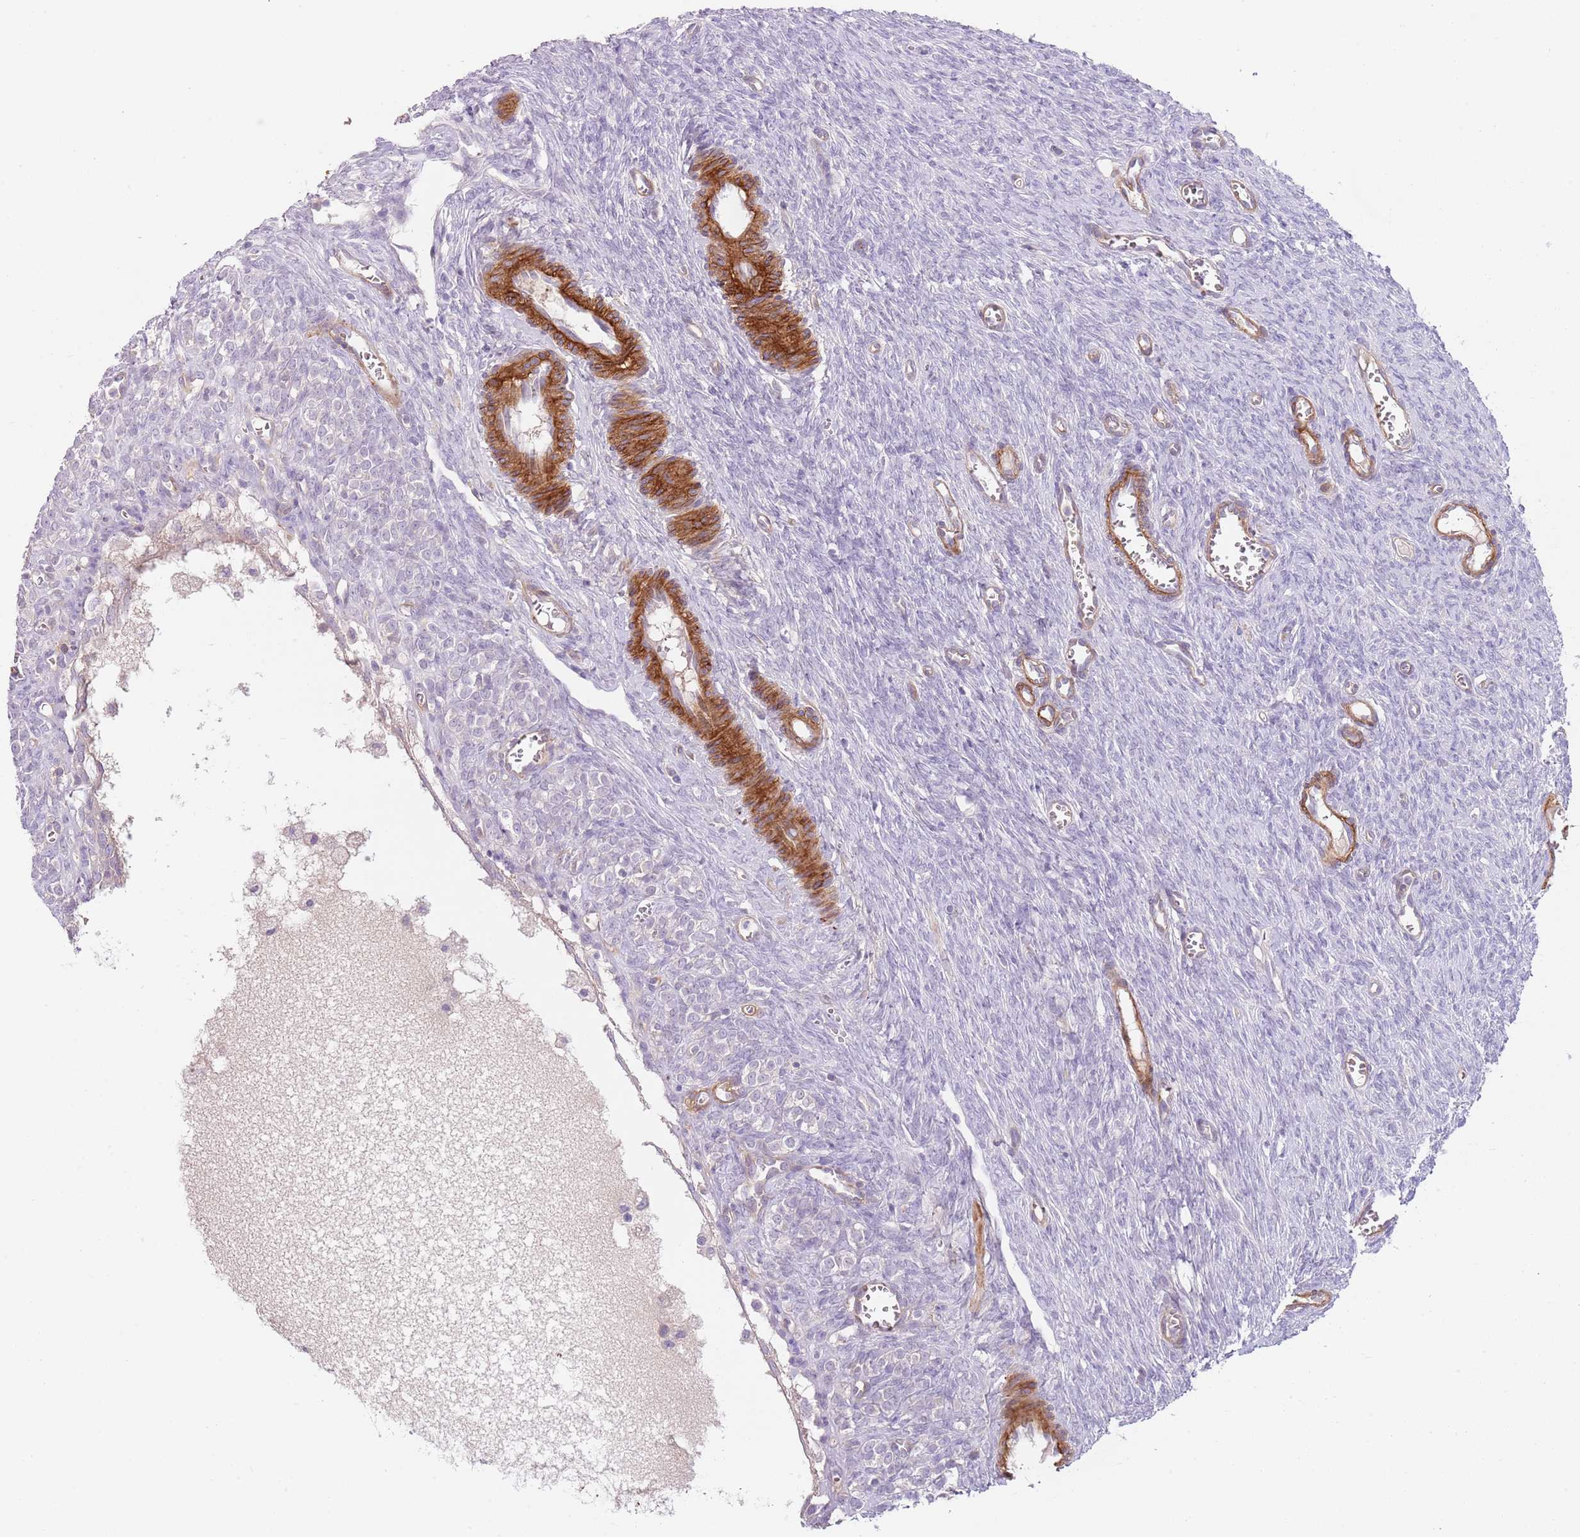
{"staining": {"intensity": "weak", "quantity": ">75%", "location": "cytoplasmic/membranous"}, "tissue": "ovary", "cell_type": "Follicle cells", "image_type": "normal", "snomed": [{"axis": "morphology", "description": "Normal tissue, NOS"}, {"axis": "topography", "description": "Ovary"}], "caption": "Human ovary stained with a brown dye shows weak cytoplasmic/membranous positive staining in approximately >75% of follicle cells.", "gene": "TINAGL1", "patient": {"sex": "female", "age": 44}}